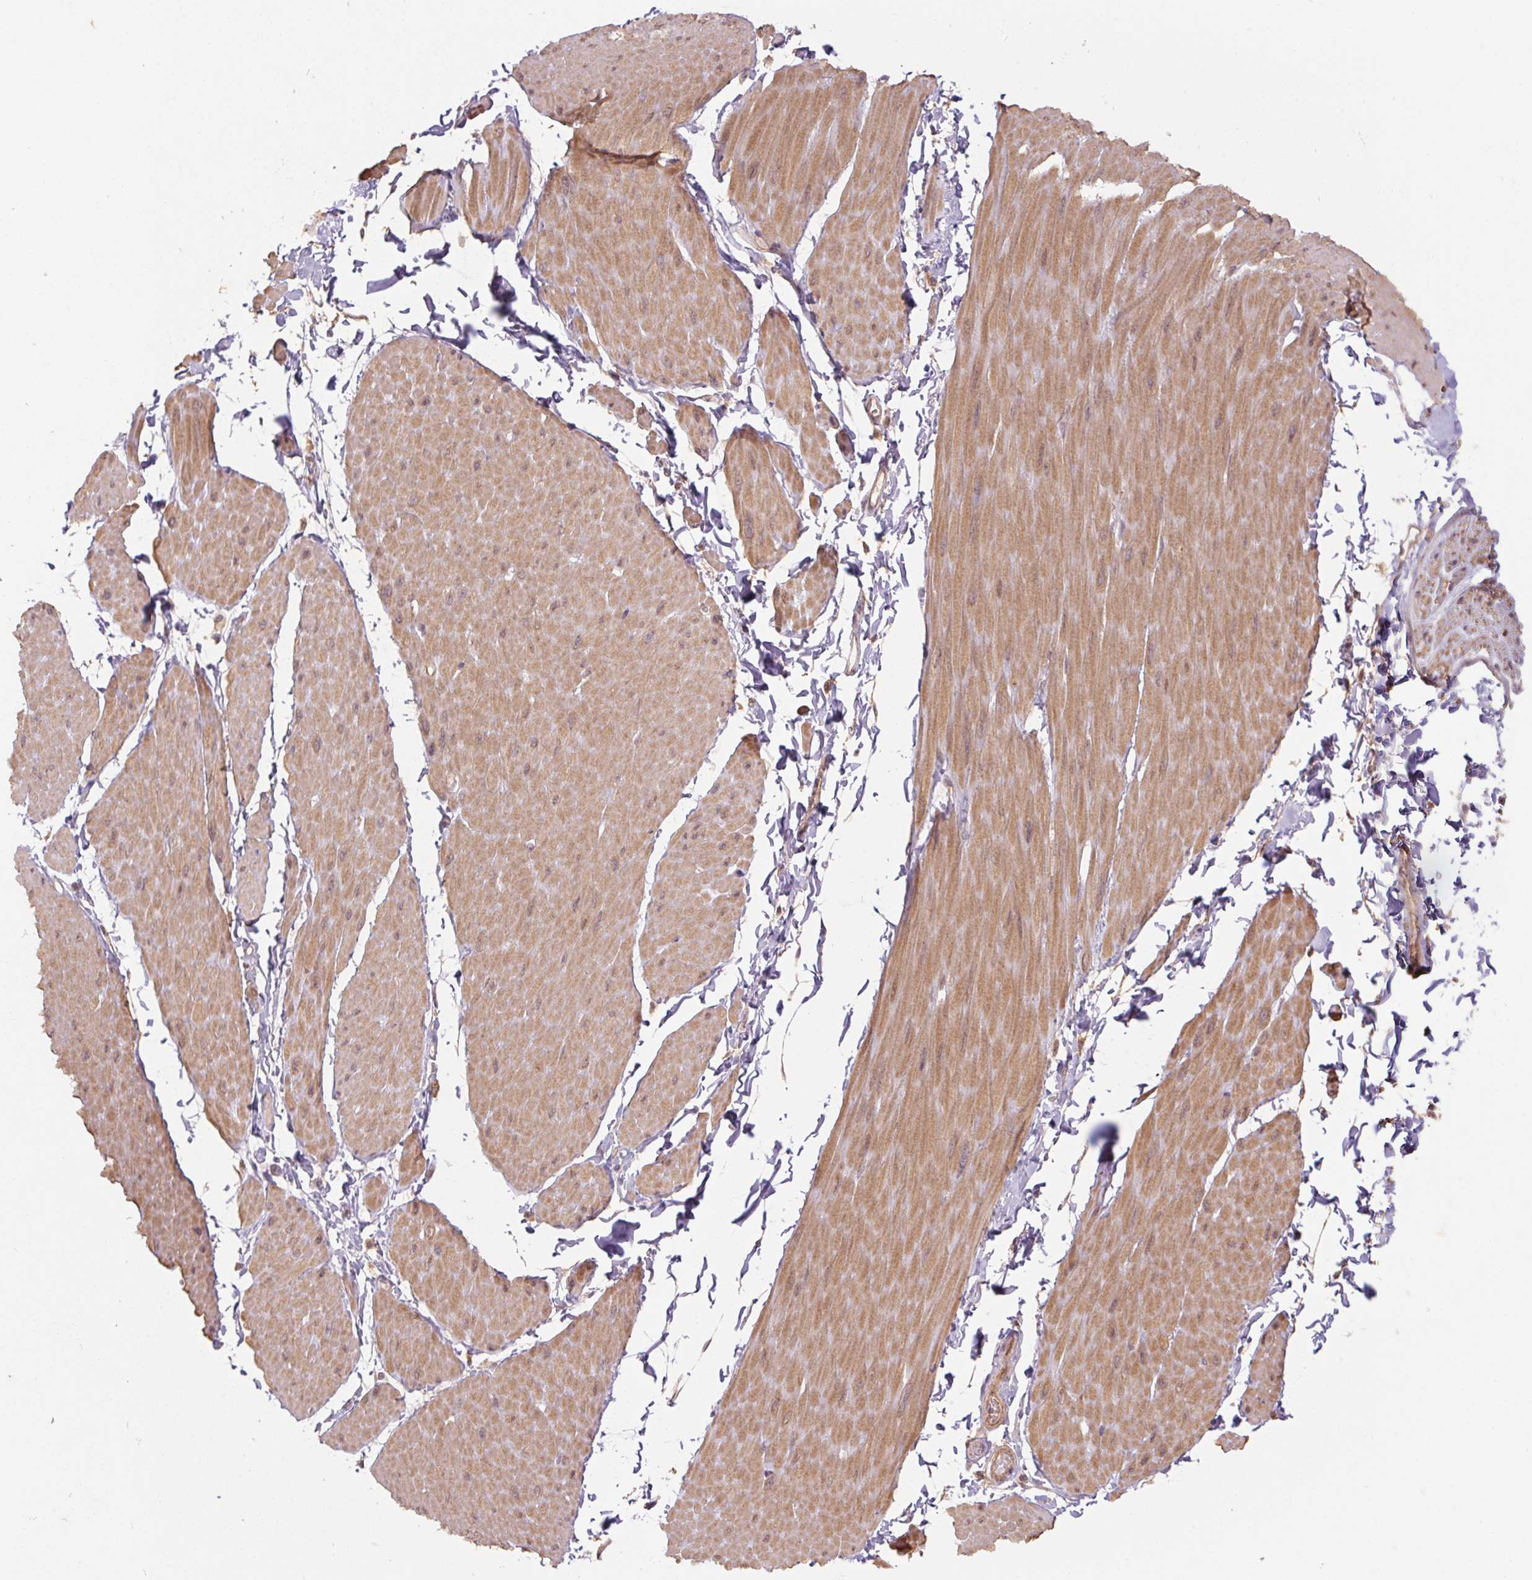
{"staining": {"intensity": "negative", "quantity": "none", "location": "none"}, "tissue": "adipose tissue", "cell_type": "Adipocytes", "image_type": "normal", "snomed": [{"axis": "morphology", "description": "Normal tissue, NOS"}, {"axis": "topography", "description": "Smooth muscle"}, {"axis": "topography", "description": "Peripheral nerve tissue"}], "caption": "The histopathology image reveals no staining of adipocytes in unremarkable adipose tissue. The staining was performed using DAB to visualize the protein expression in brown, while the nuclei were stained in blue with hematoxylin (Magnification: 20x).", "gene": "TUBA1A", "patient": {"sex": "male", "age": 58}}